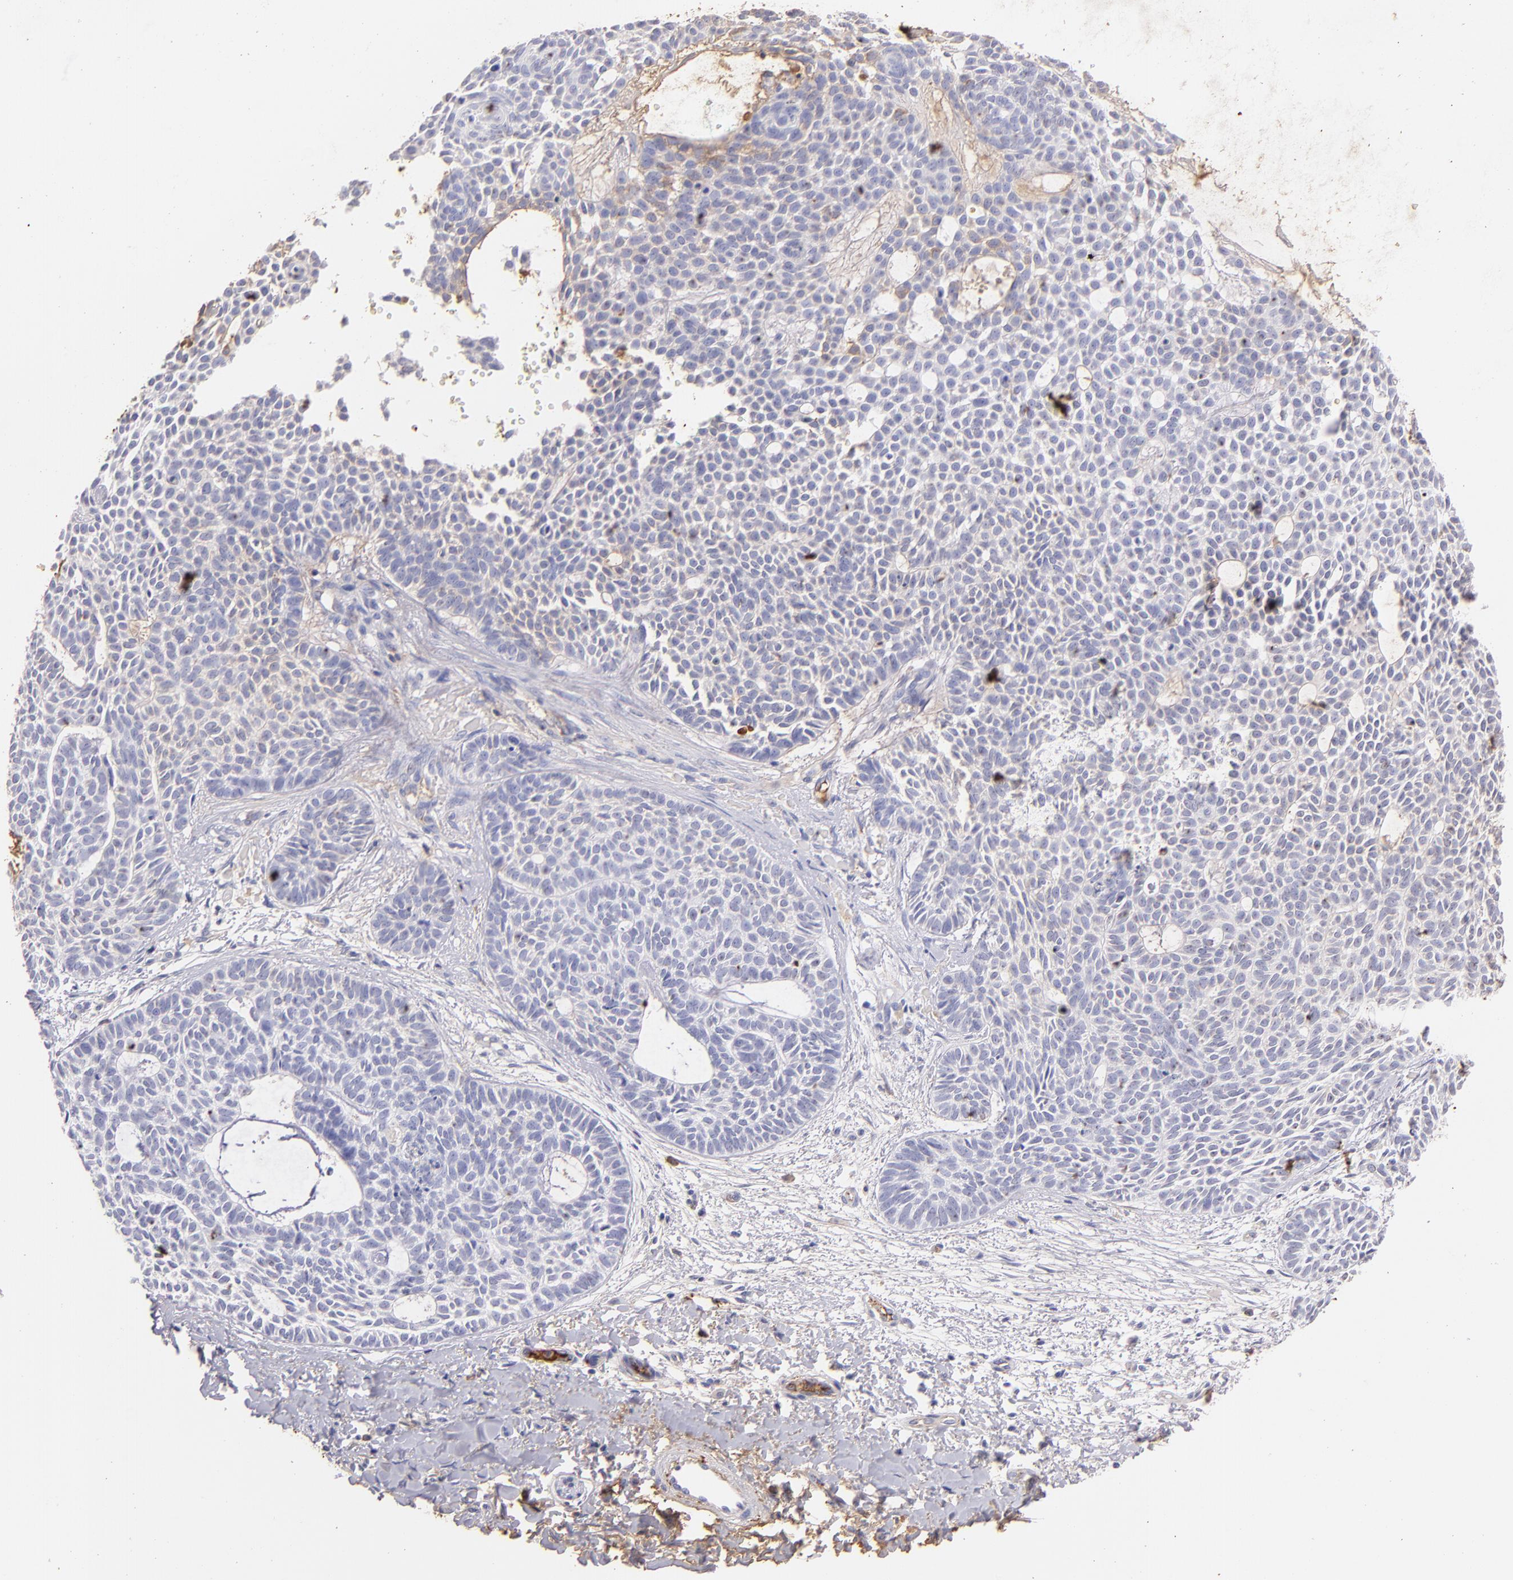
{"staining": {"intensity": "negative", "quantity": "none", "location": "none"}, "tissue": "skin cancer", "cell_type": "Tumor cells", "image_type": "cancer", "snomed": [{"axis": "morphology", "description": "Basal cell carcinoma"}, {"axis": "topography", "description": "Skin"}], "caption": "IHC of basal cell carcinoma (skin) demonstrates no staining in tumor cells.", "gene": "FGB", "patient": {"sex": "male", "age": 75}}